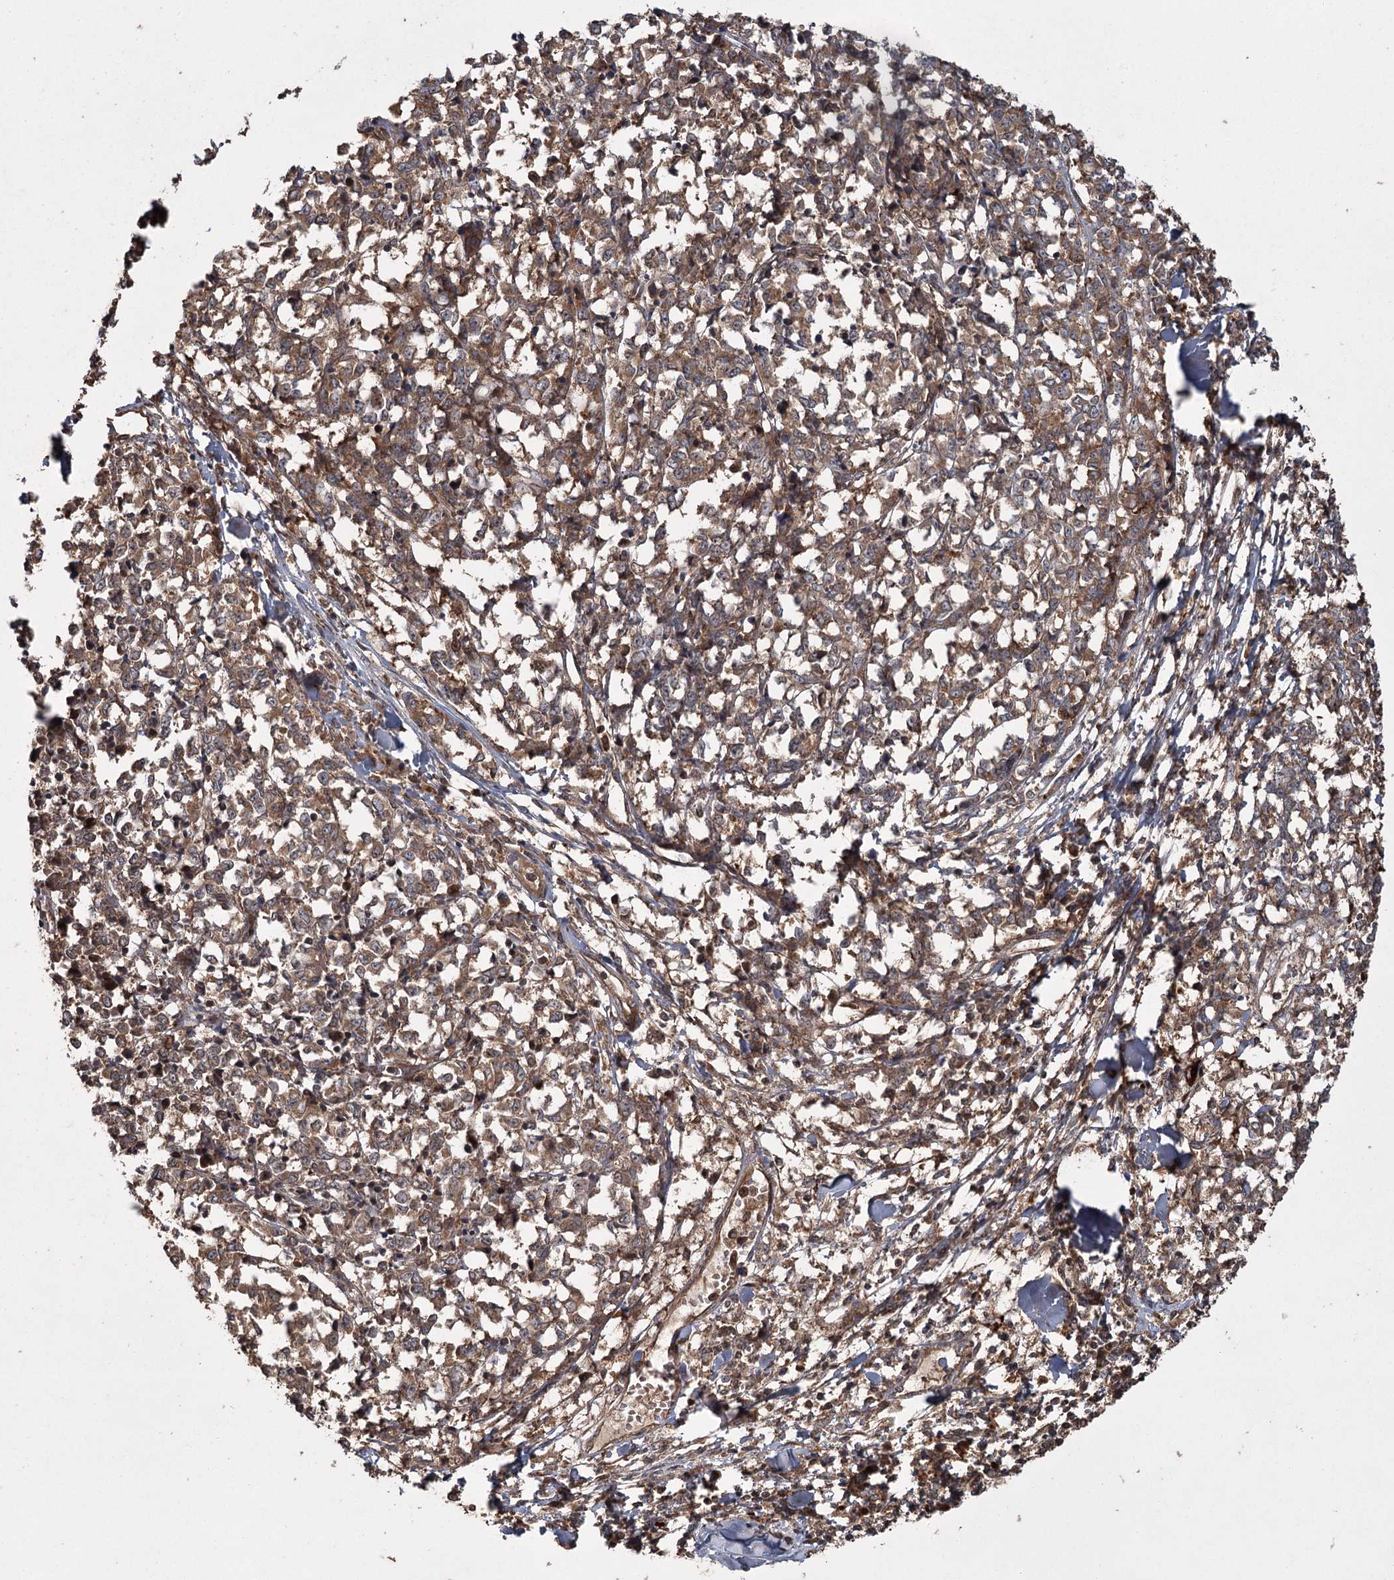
{"staining": {"intensity": "moderate", "quantity": ">75%", "location": "cytoplasmic/membranous"}, "tissue": "melanoma", "cell_type": "Tumor cells", "image_type": "cancer", "snomed": [{"axis": "morphology", "description": "Malignant melanoma, NOS"}, {"axis": "topography", "description": "Skin"}], "caption": "Immunohistochemistry (IHC) histopathology image of malignant melanoma stained for a protein (brown), which shows medium levels of moderate cytoplasmic/membranous staining in about >75% of tumor cells.", "gene": "RPAP3", "patient": {"sex": "female", "age": 72}}